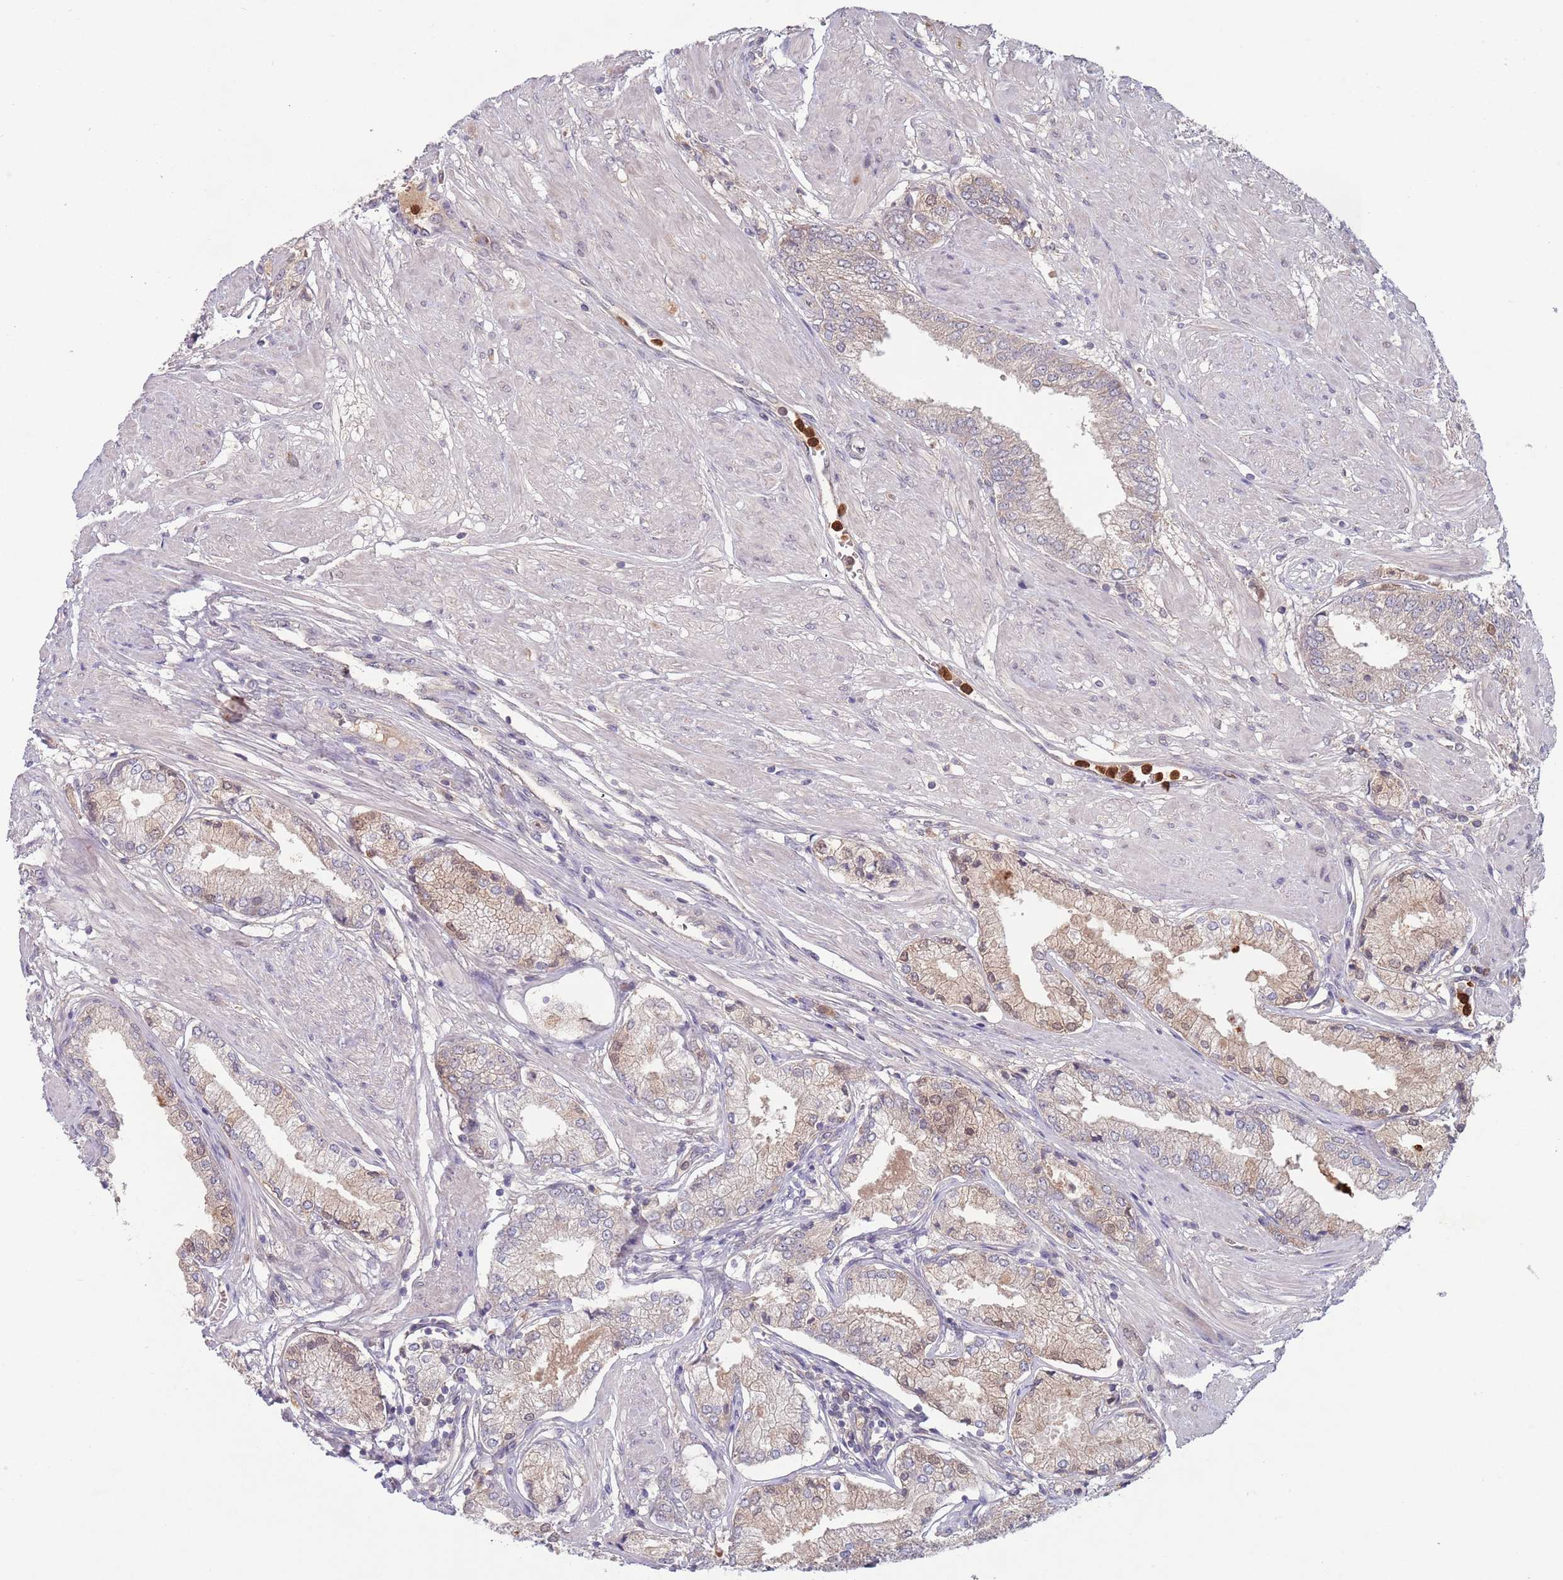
{"staining": {"intensity": "weak", "quantity": "<25%", "location": "cytoplasmic/membranous,nuclear"}, "tissue": "prostate cancer", "cell_type": "Tumor cells", "image_type": "cancer", "snomed": [{"axis": "morphology", "description": "Adenocarcinoma, High grade"}, {"axis": "topography", "description": "Prostate and seminal vesicle, NOS"}], "caption": "The immunohistochemistry (IHC) histopathology image has no significant positivity in tumor cells of prostate cancer tissue. (IHC, brightfield microscopy, high magnification).", "gene": "TYW1", "patient": {"sex": "male", "age": 64}}